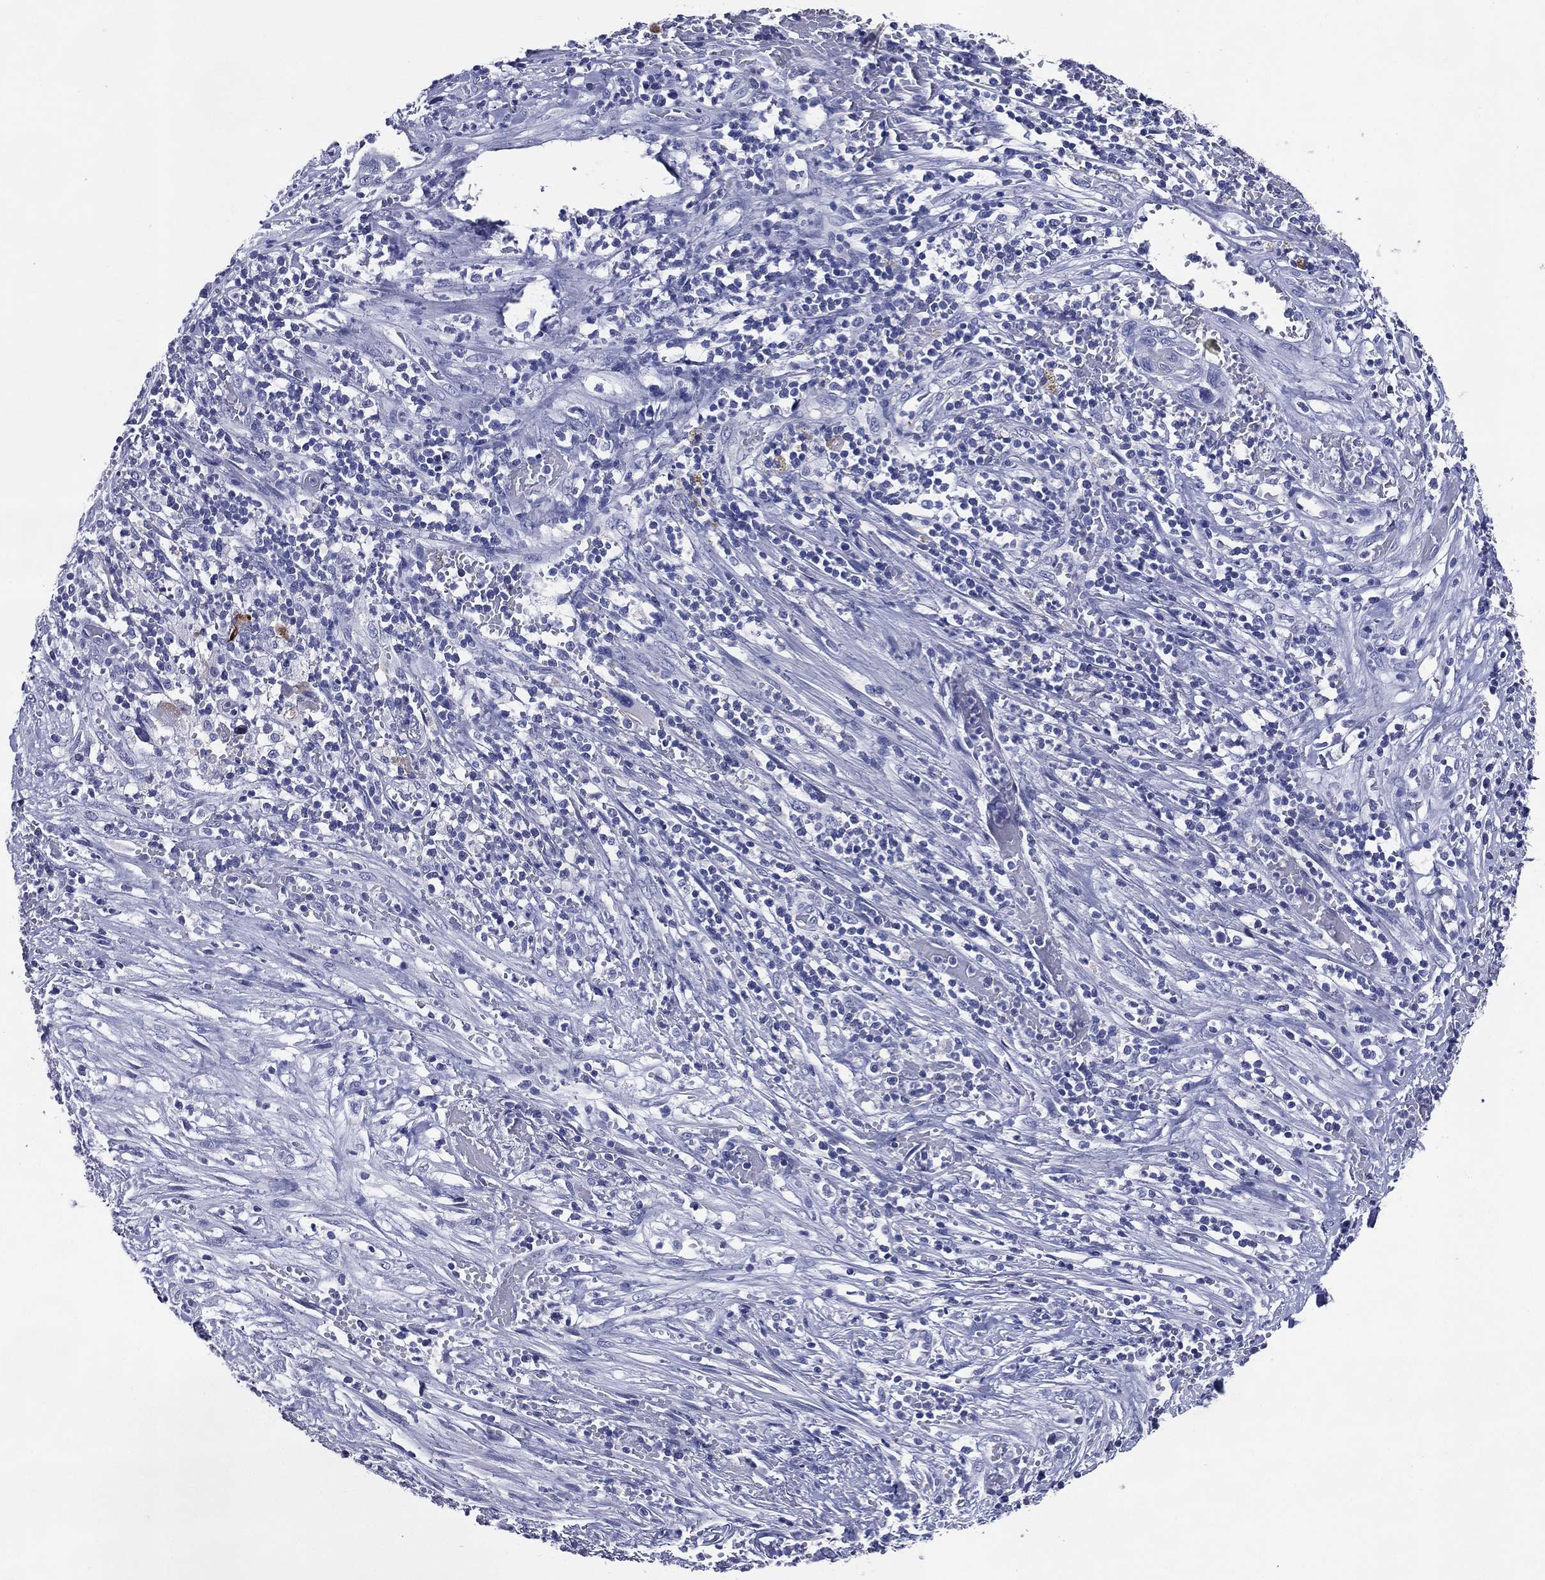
{"staining": {"intensity": "negative", "quantity": "none", "location": "none"}, "tissue": "cervical cancer", "cell_type": "Tumor cells", "image_type": "cancer", "snomed": [{"axis": "morphology", "description": "Squamous cell carcinoma, NOS"}, {"axis": "topography", "description": "Cervix"}], "caption": "Human cervical squamous cell carcinoma stained for a protein using immunohistochemistry (IHC) reveals no expression in tumor cells.", "gene": "ACE2", "patient": {"sex": "female", "age": 70}}